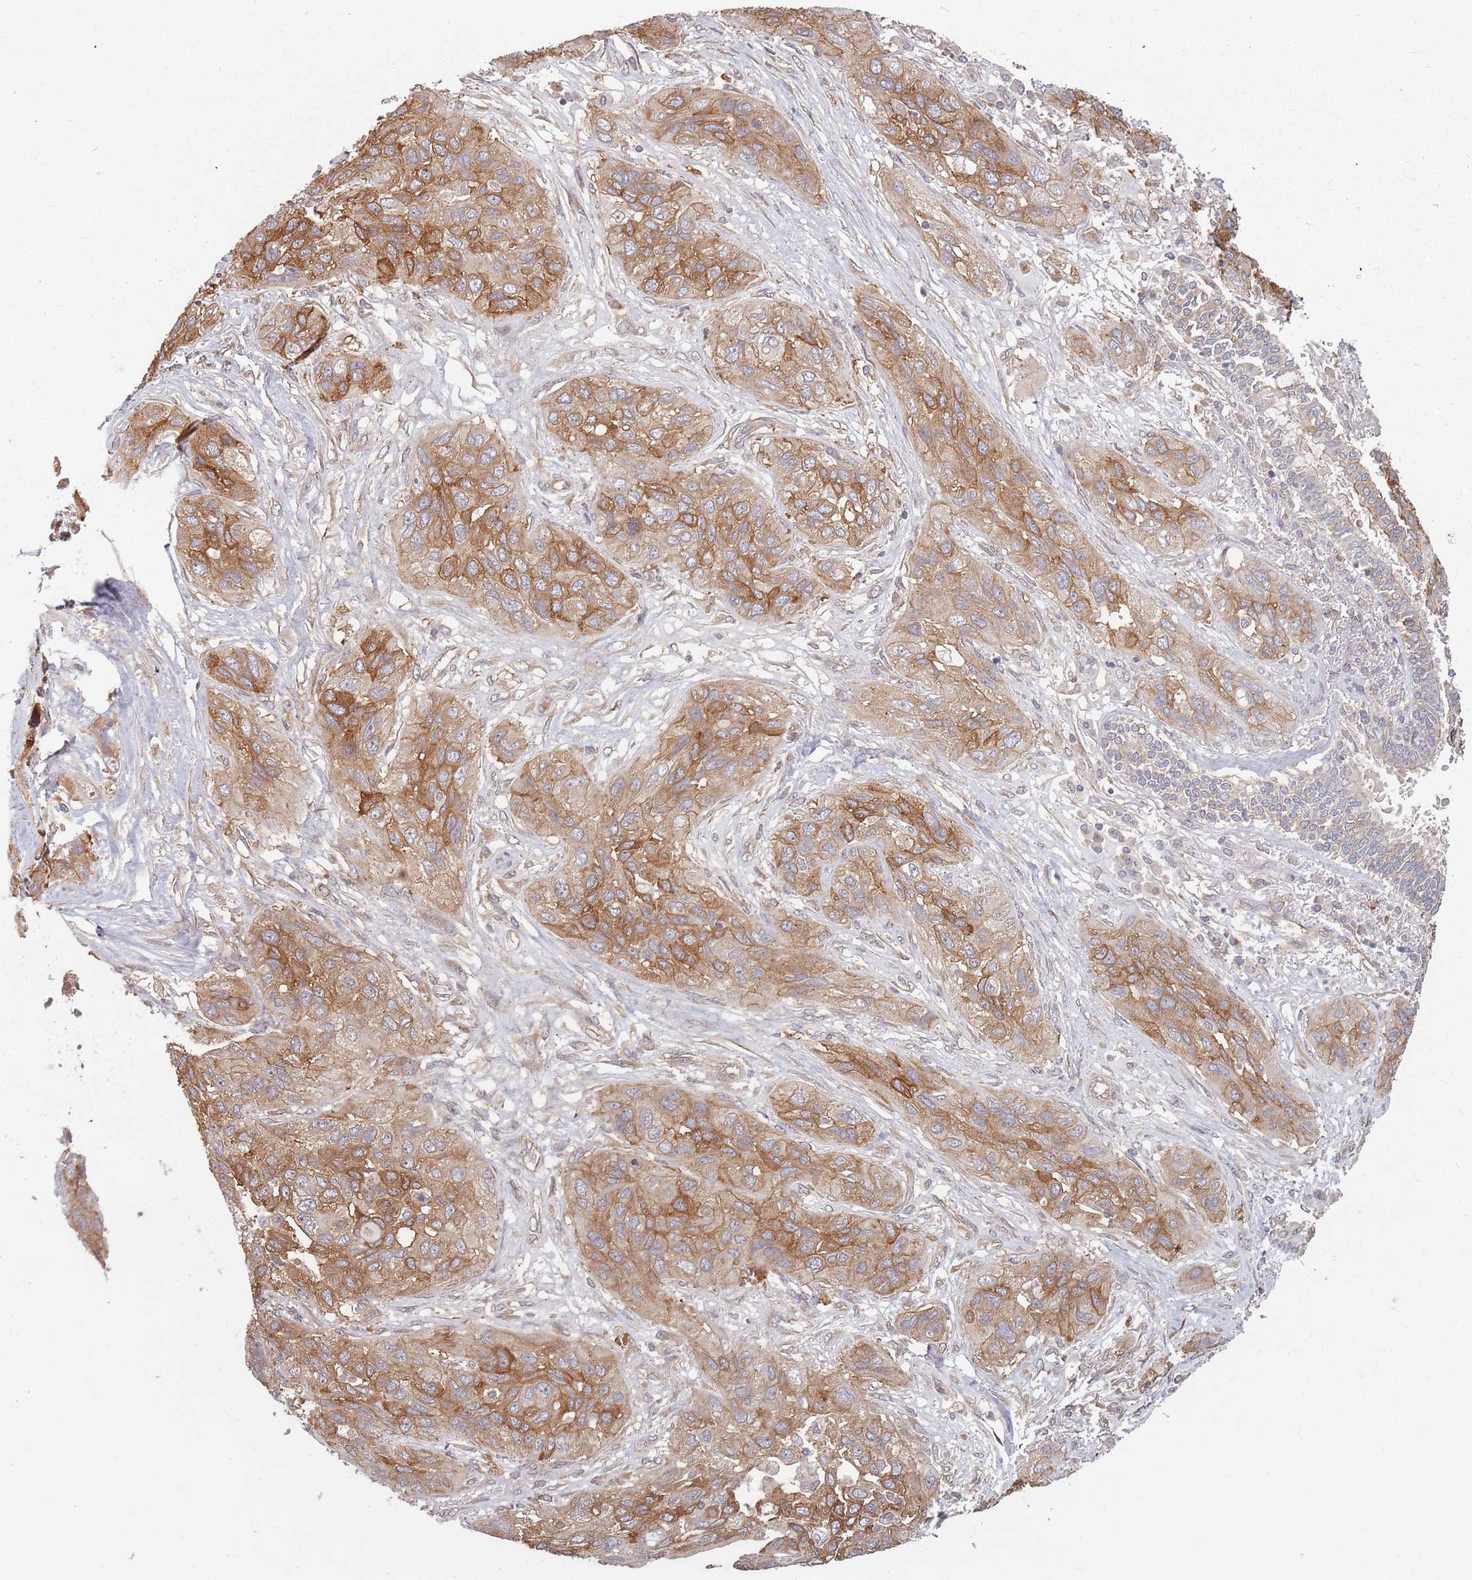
{"staining": {"intensity": "moderate", "quantity": "25%-75%", "location": "cytoplasmic/membranous"}, "tissue": "lung cancer", "cell_type": "Tumor cells", "image_type": "cancer", "snomed": [{"axis": "morphology", "description": "Squamous cell carcinoma, NOS"}, {"axis": "topography", "description": "Lung"}], "caption": "Moderate cytoplasmic/membranous protein expression is appreciated in approximately 25%-75% of tumor cells in lung cancer (squamous cell carcinoma).", "gene": "C3orf14", "patient": {"sex": "female", "age": 70}}